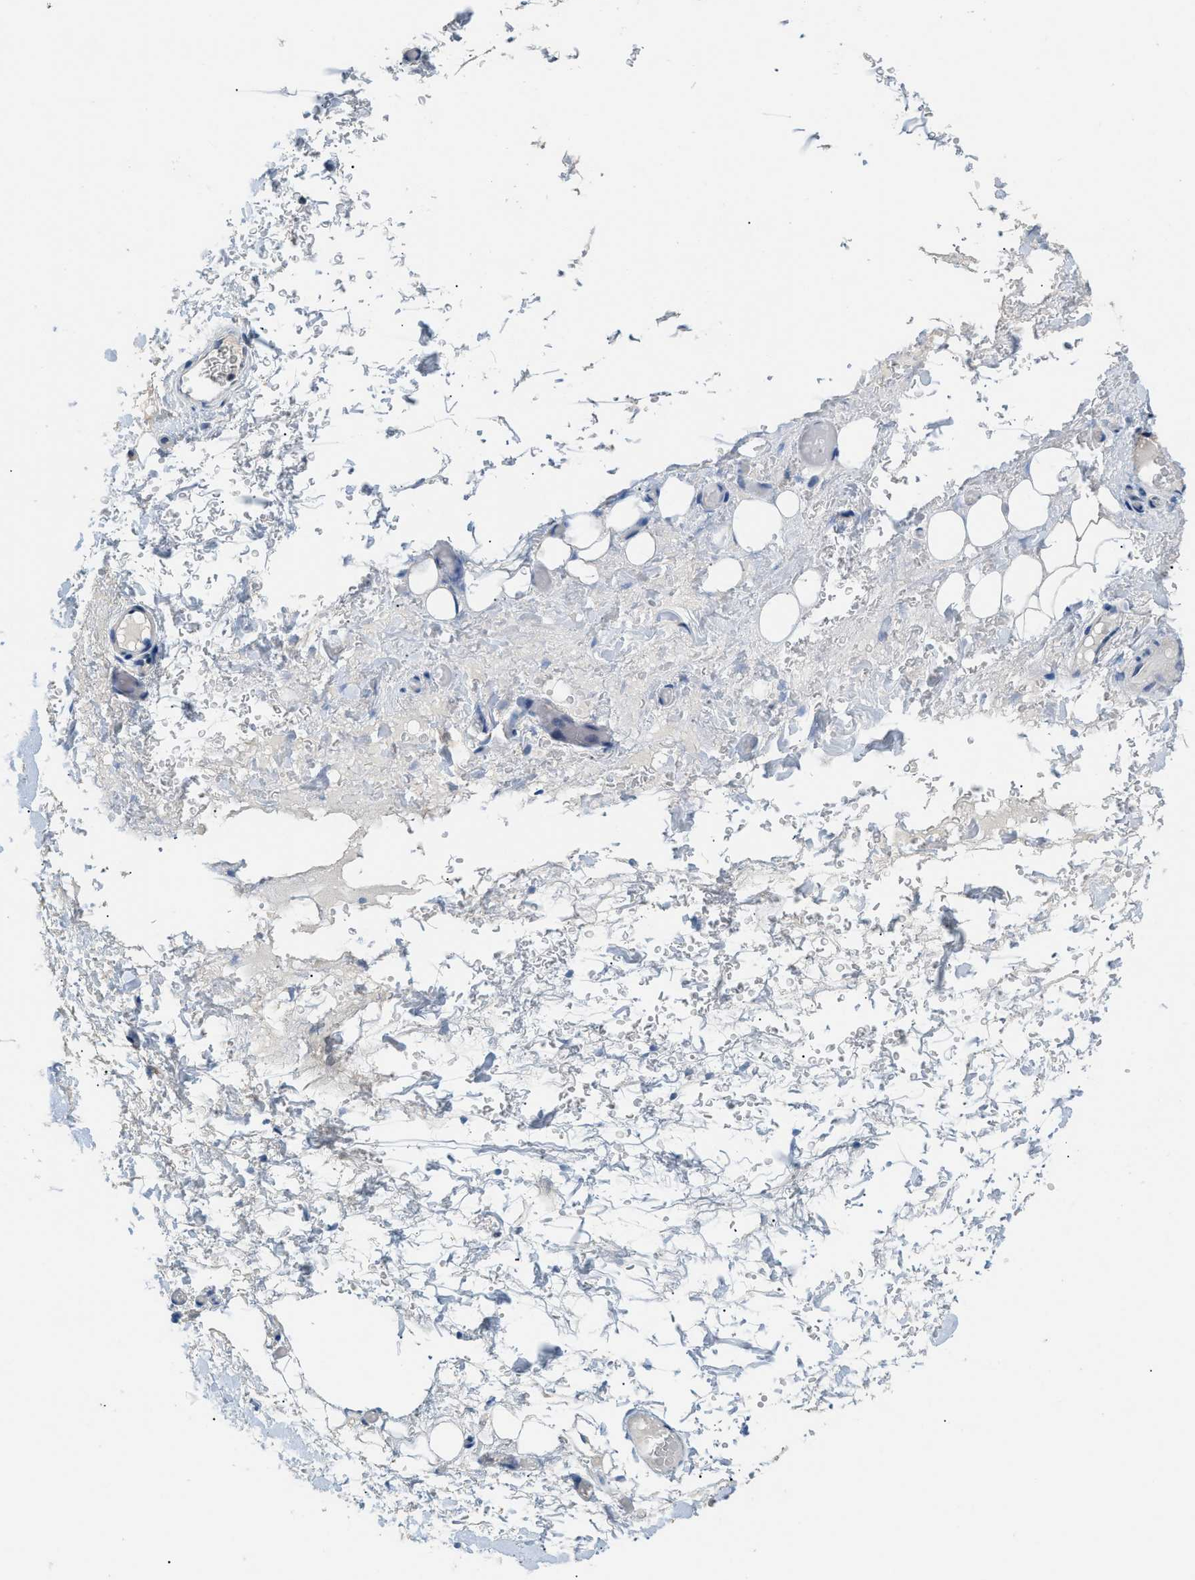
{"staining": {"intensity": "negative", "quantity": "none", "location": "none"}, "tissue": "adipose tissue", "cell_type": "Adipocytes", "image_type": "normal", "snomed": [{"axis": "morphology", "description": "Normal tissue, NOS"}, {"axis": "morphology", "description": "Adenocarcinoma, NOS"}, {"axis": "topography", "description": "Esophagus"}], "caption": "This is an immunohistochemistry photomicrograph of normal adipose tissue. There is no expression in adipocytes.", "gene": "GOLM1", "patient": {"sex": "male", "age": 62}}